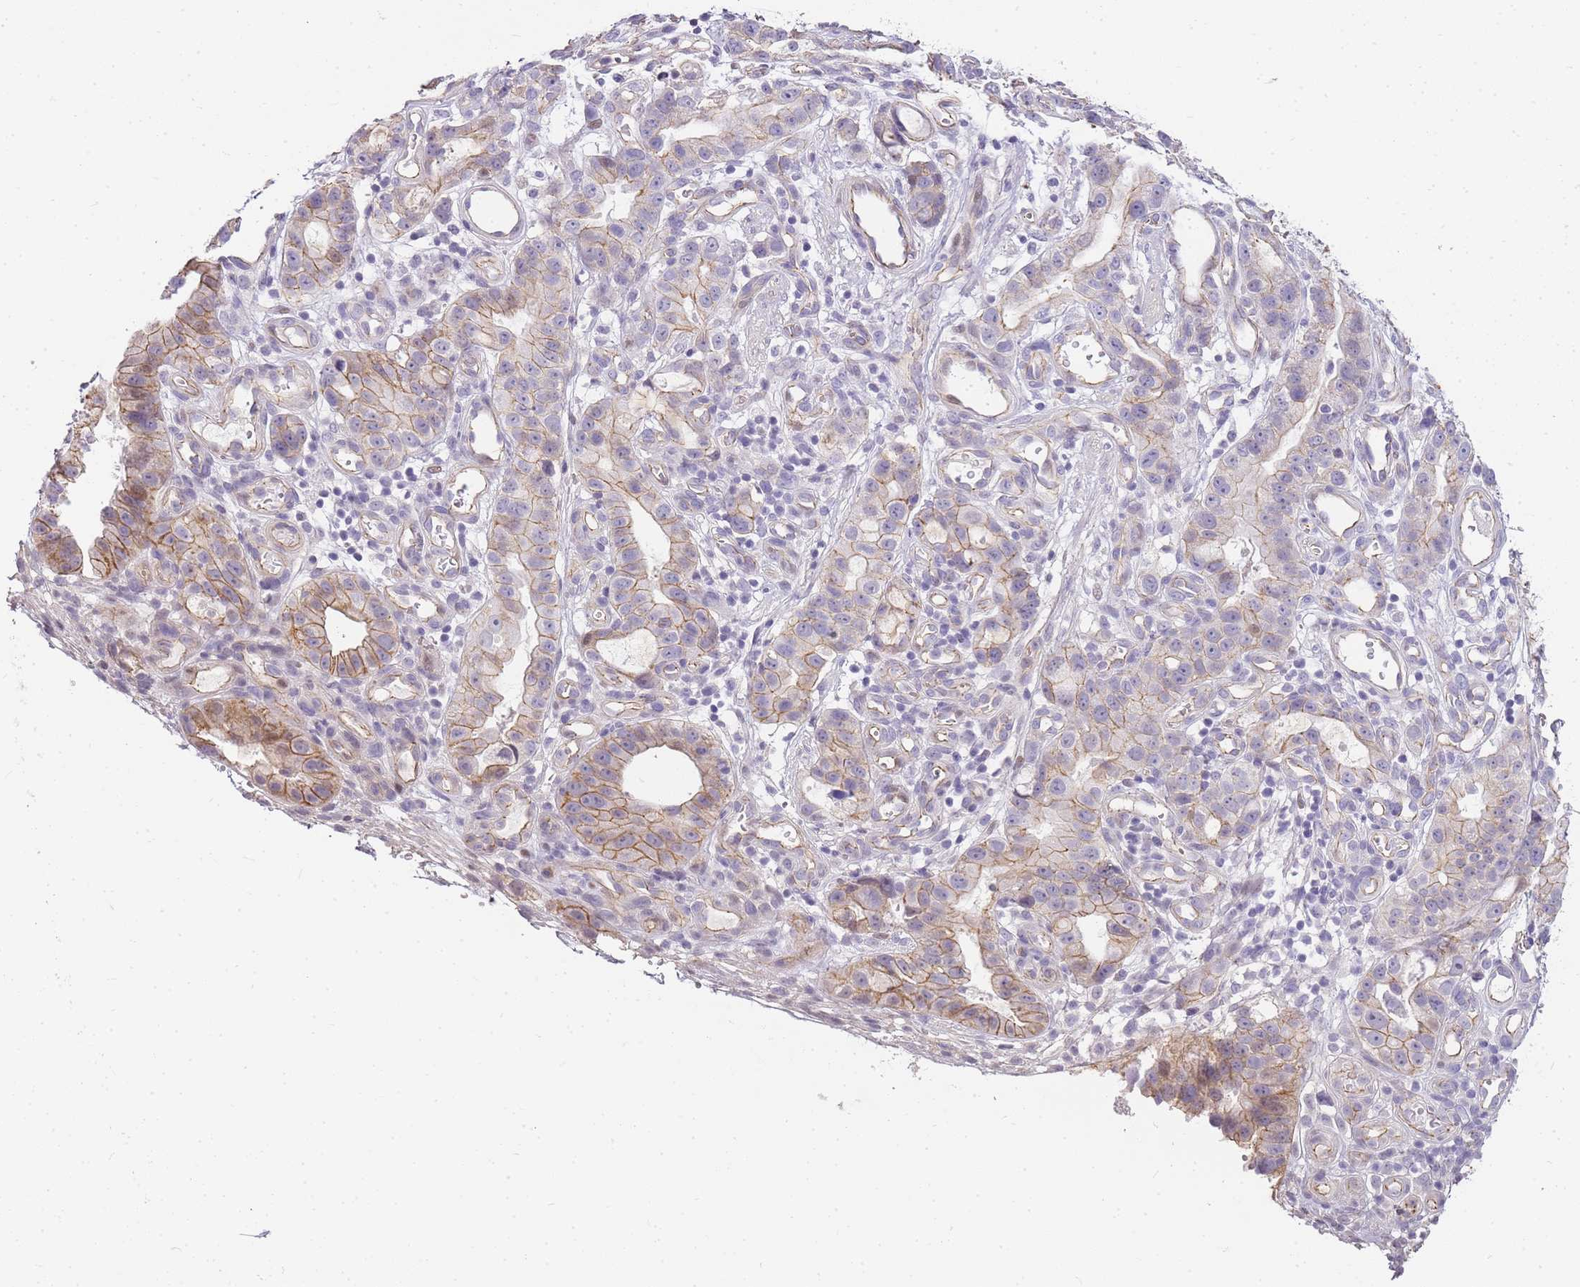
{"staining": {"intensity": "moderate", "quantity": "25%-75%", "location": "cytoplasmic/membranous"}, "tissue": "stomach cancer", "cell_type": "Tumor cells", "image_type": "cancer", "snomed": [{"axis": "morphology", "description": "Adenocarcinoma, NOS"}, {"axis": "topography", "description": "Stomach"}], "caption": "The histopathology image demonstrates a brown stain indicating the presence of a protein in the cytoplasmic/membranous of tumor cells in stomach cancer. (IHC, brightfield microscopy, high magnification).", "gene": "CLBA1", "patient": {"sex": "male", "age": 55}}